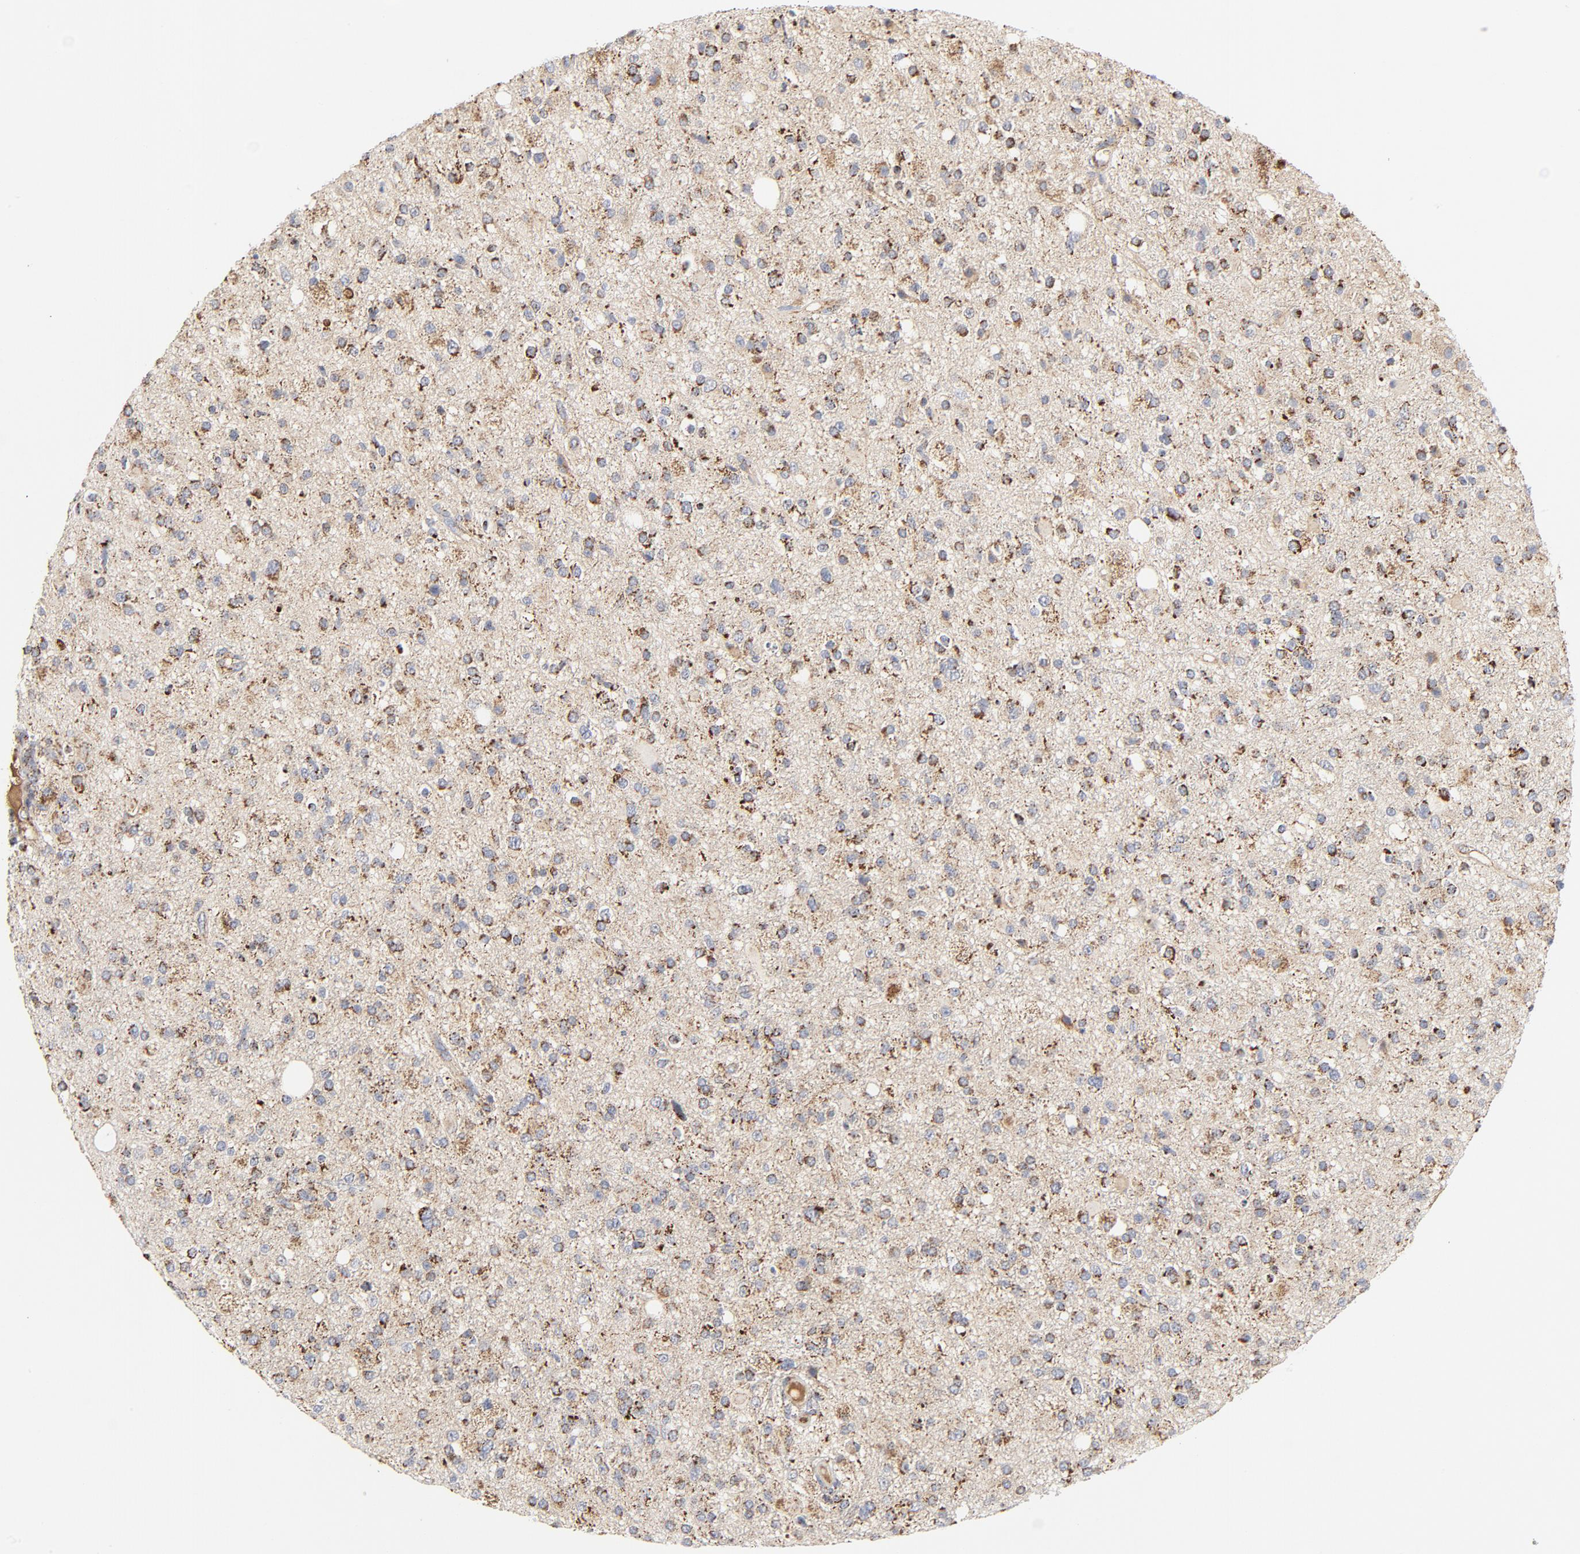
{"staining": {"intensity": "strong", "quantity": "25%-75%", "location": "cytoplasmic/membranous"}, "tissue": "glioma", "cell_type": "Tumor cells", "image_type": "cancer", "snomed": [{"axis": "morphology", "description": "Glioma, malignant, High grade"}, {"axis": "topography", "description": "Brain"}], "caption": "DAB immunohistochemical staining of human malignant glioma (high-grade) reveals strong cytoplasmic/membranous protein positivity in approximately 25%-75% of tumor cells.", "gene": "PCNX4", "patient": {"sex": "male", "age": 33}}